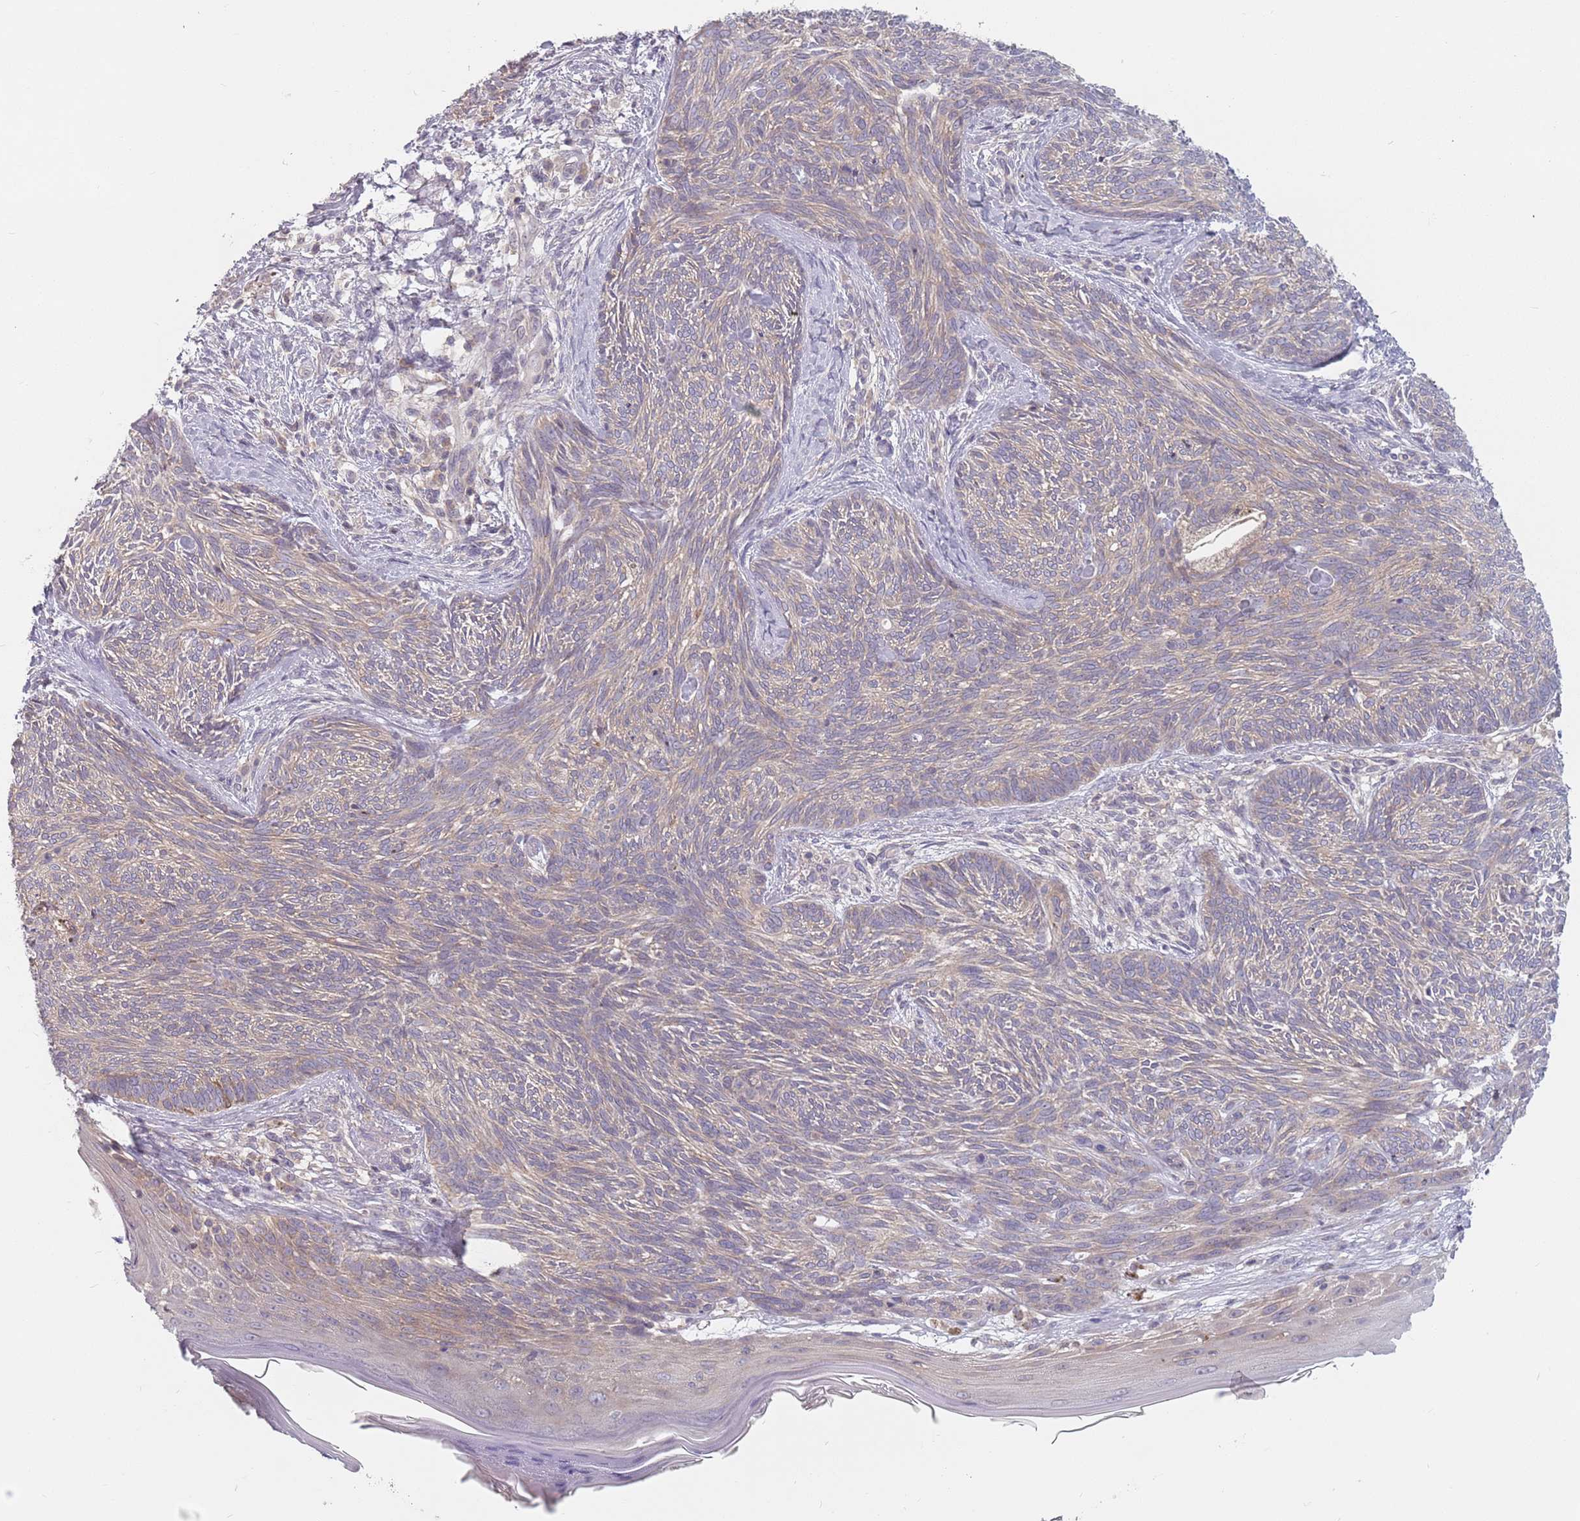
{"staining": {"intensity": "weak", "quantity": "<25%", "location": "cytoplasmic/membranous"}, "tissue": "skin cancer", "cell_type": "Tumor cells", "image_type": "cancer", "snomed": [{"axis": "morphology", "description": "Basal cell carcinoma"}, {"axis": "topography", "description": "Skin"}], "caption": "The immunohistochemistry (IHC) histopathology image has no significant positivity in tumor cells of skin cancer tissue. (Brightfield microscopy of DAB immunohistochemistry at high magnification).", "gene": "ASB13", "patient": {"sex": "male", "age": 73}}